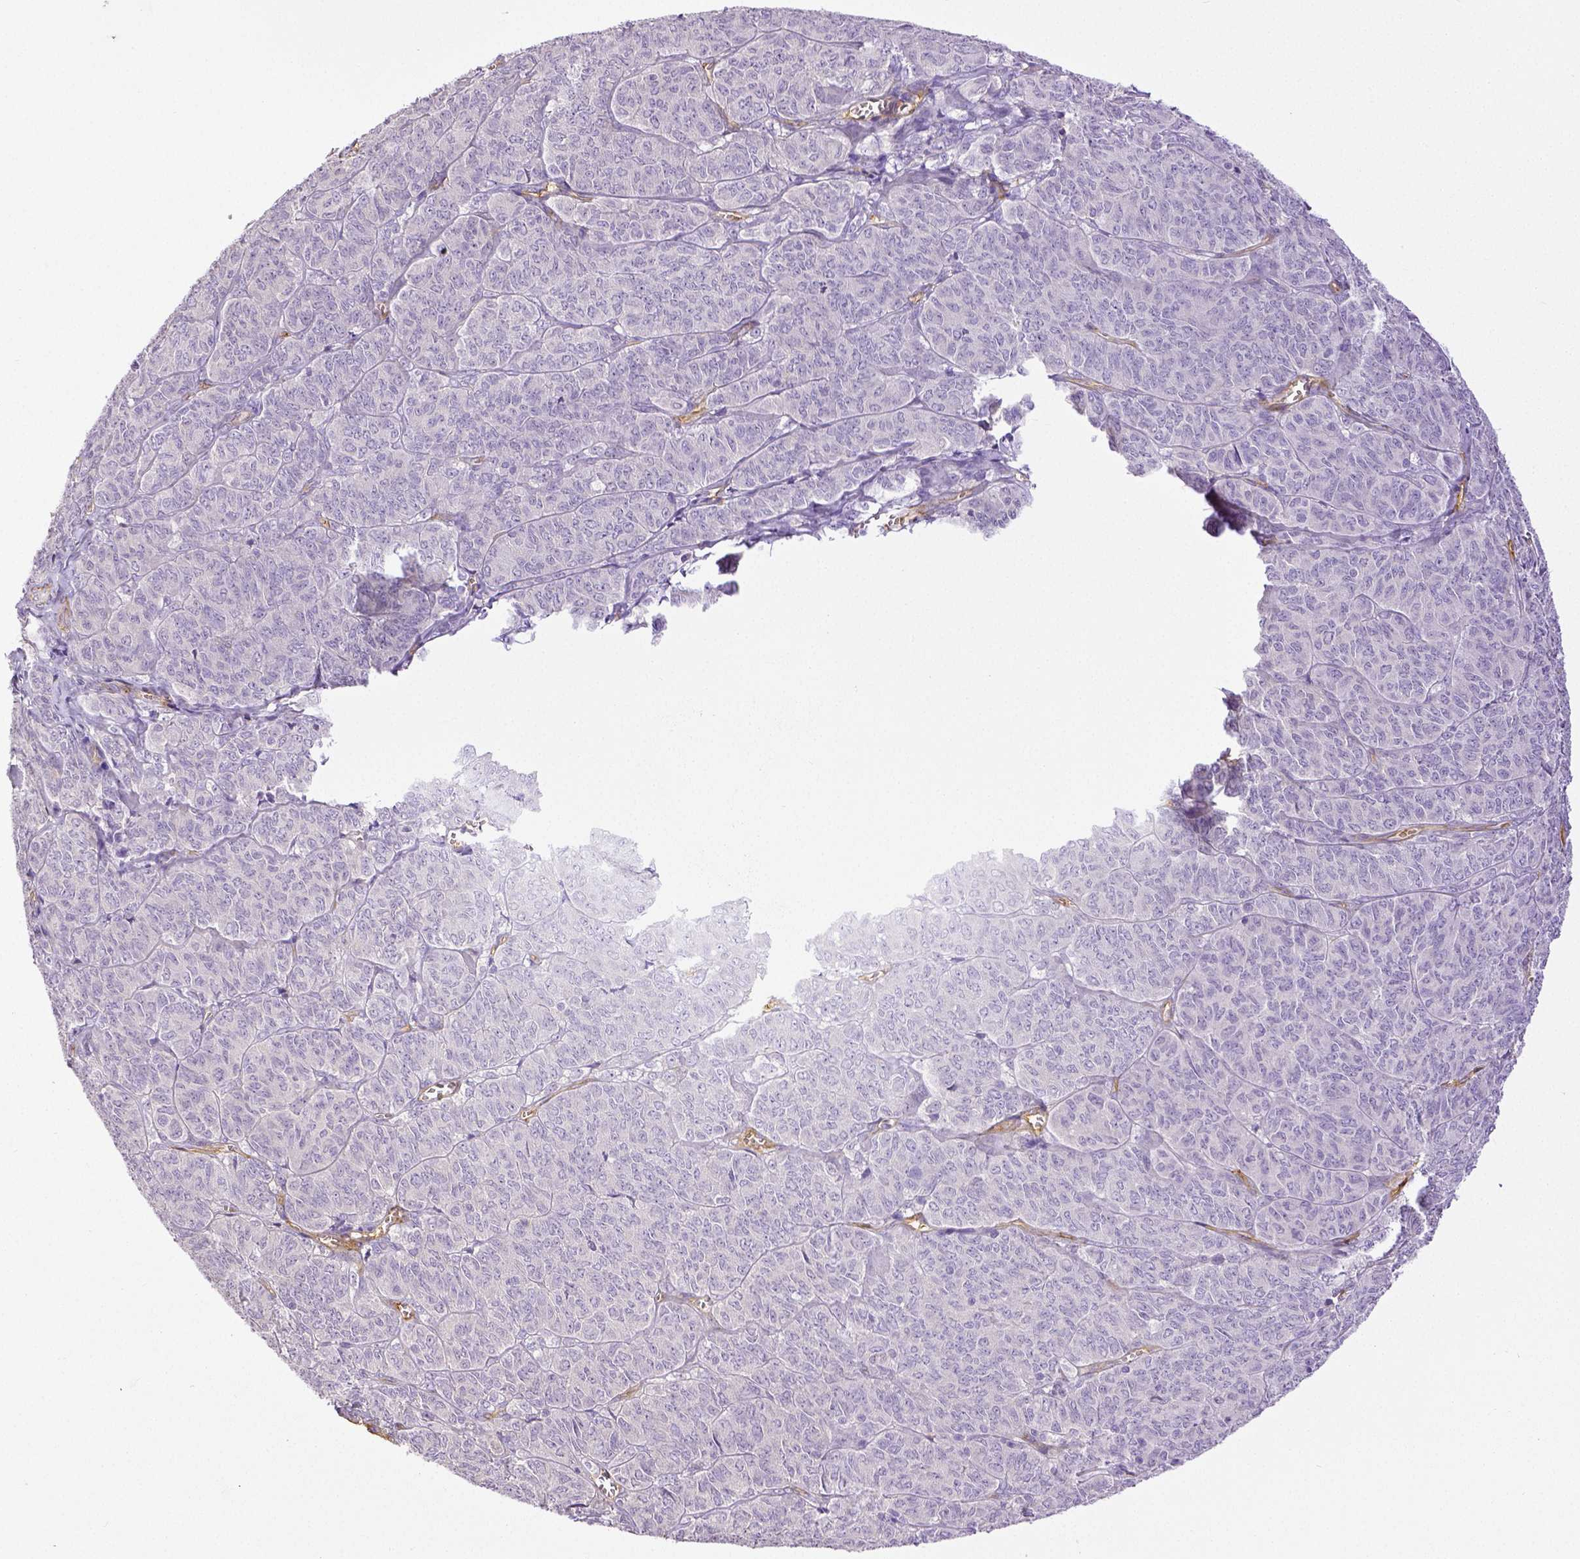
{"staining": {"intensity": "negative", "quantity": "none", "location": "none"}, "tissue": "ovarian cancer", "cell_type": "Tumor cells", "image_type": "cancer", "snomed": [{"axis": "morphology", "description": "Carcinoma, endometroid"}, {"axis": "topography", "description": "Ovary"}], "caption": "Human ovarian endometroid carcinoma stained for a protein using immunohistochemistry exhibits no staining in tumor cells.", "gene": "THY1", "patient": {"sex": "female", "age": 80}}